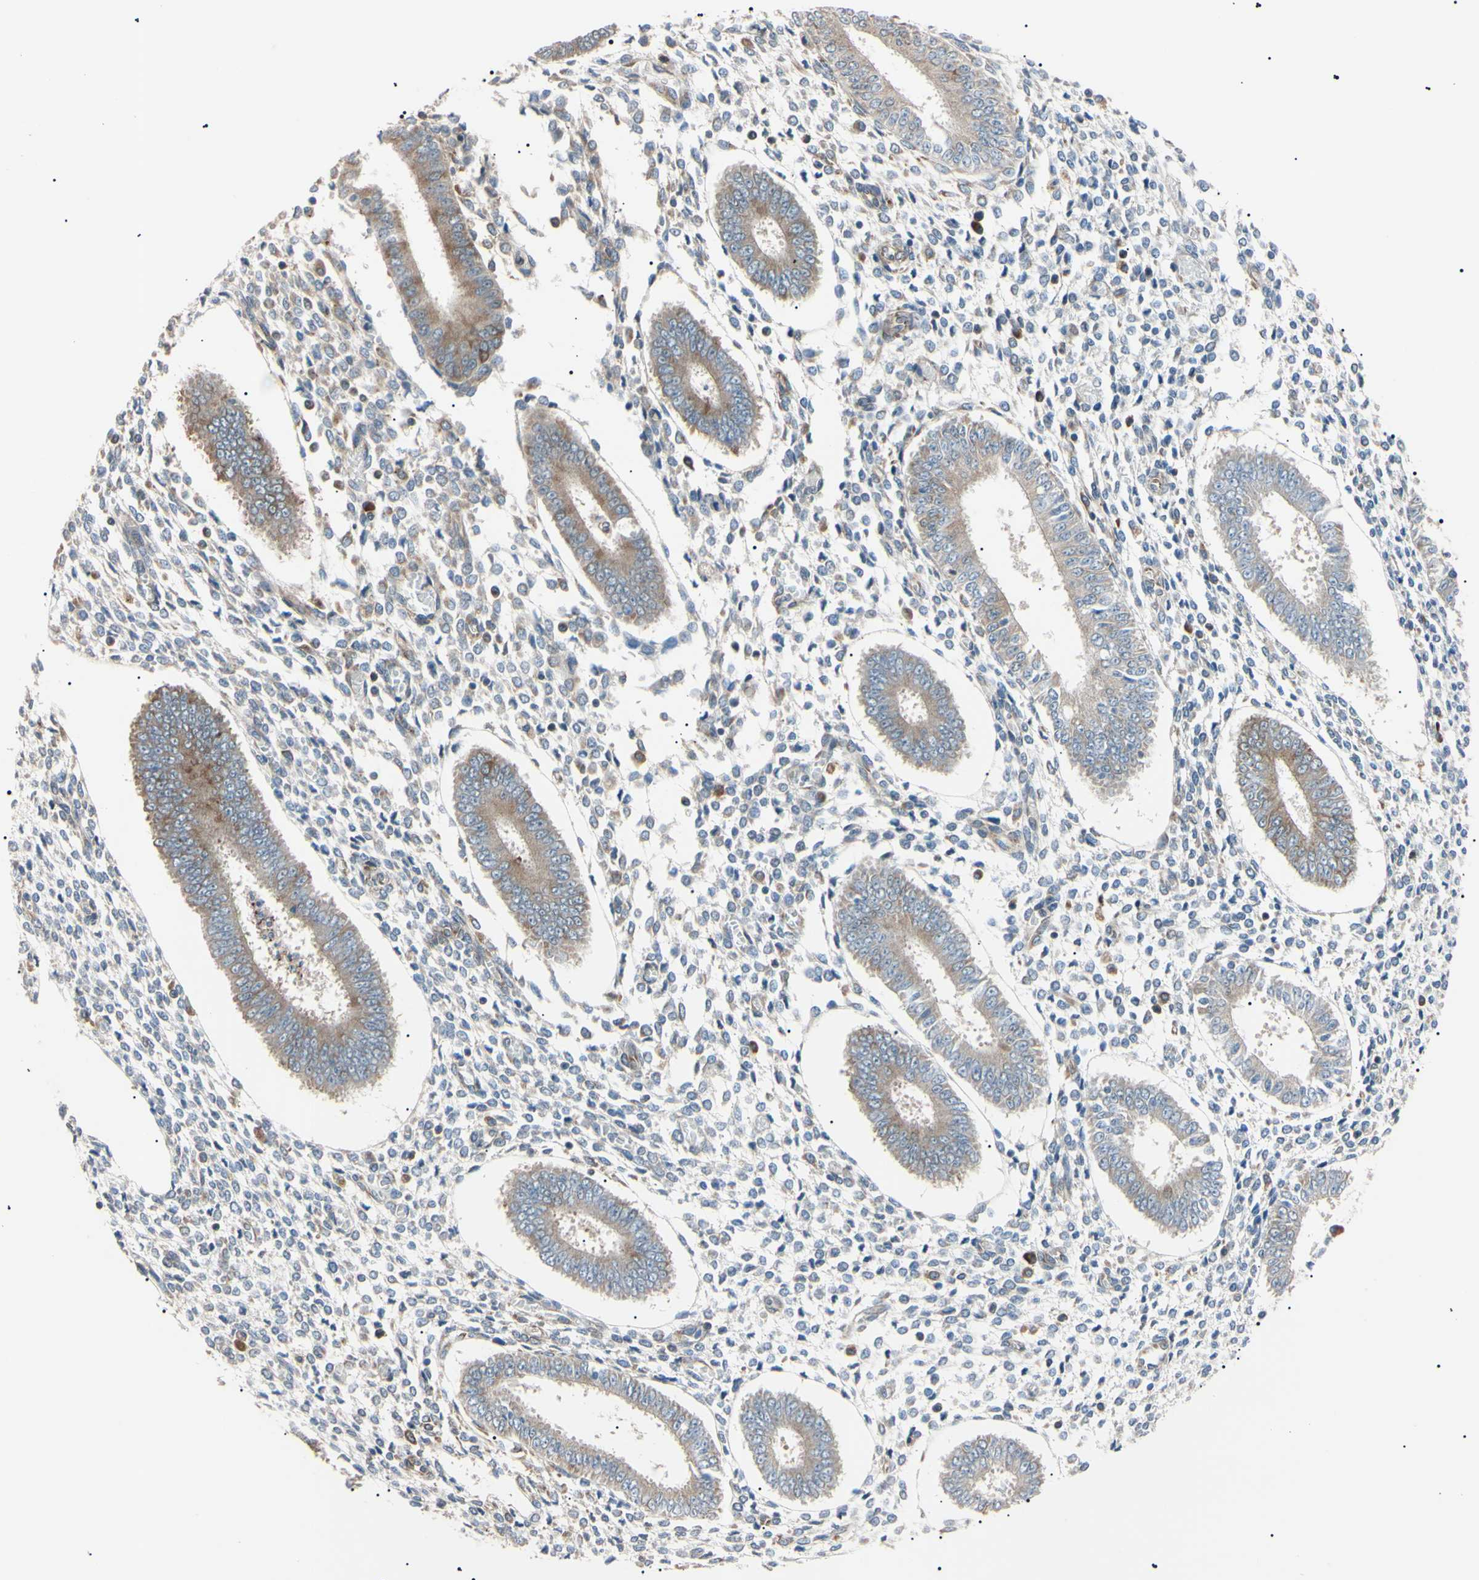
{"staining": {"intensity": "weak", "quantity": "25%-75%", "location": "cytoplasmic/membranous"}, "tissue": "endometrium", "cell_type": "Cells in endometrial stroma", "image_type": "normal", "snomed": [{"axis": "morphology", "description": "Normal tissue, NOS"}, {"axis": "topography", "description": "Endometrium"}], "caption": "A brown stain labels weak cytoplasmic/membranous expression of a protein in cells in endometrial stroma of unremarkable human endometrium.", "gene": "VAPA", "patient": {"sex": "female", "age": 35}}